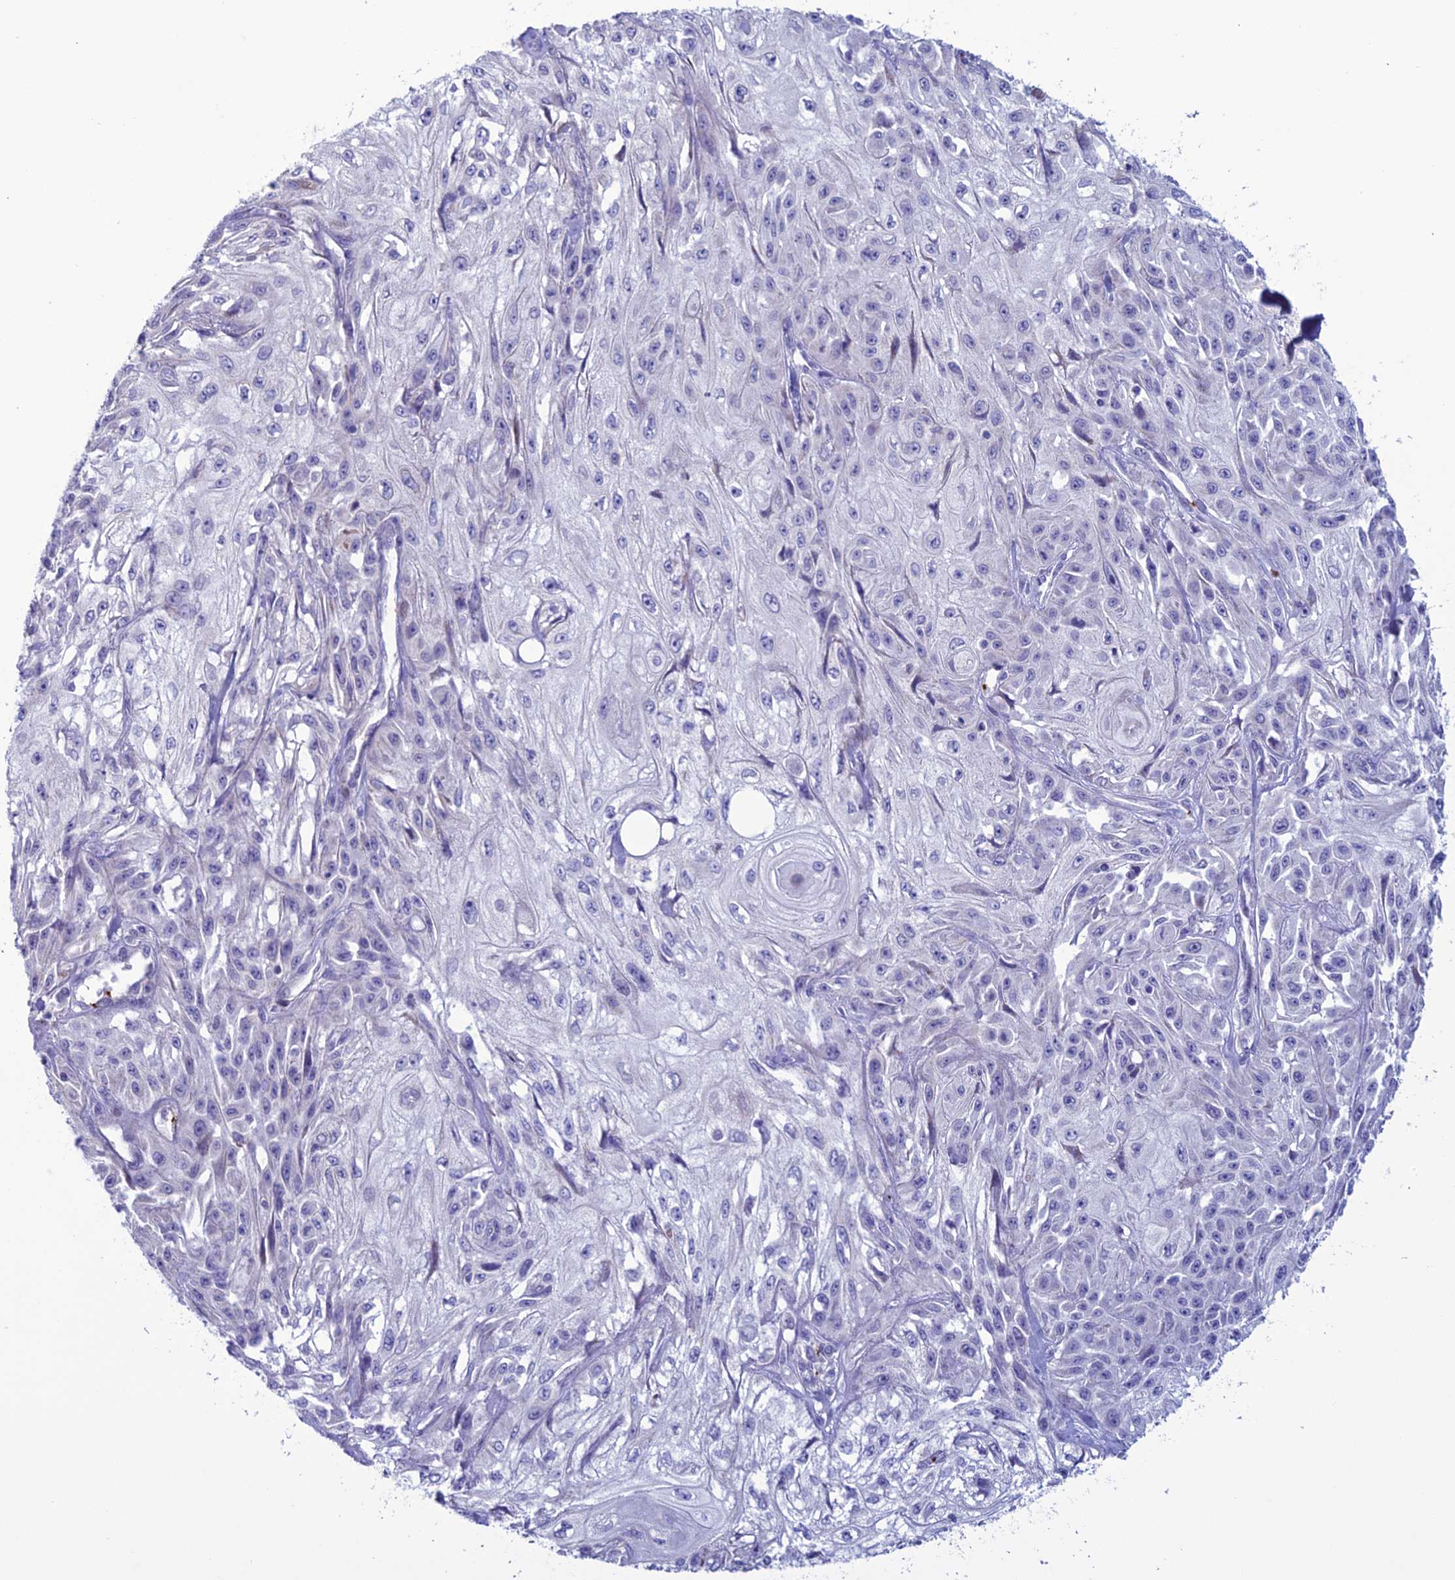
{"staining": {"intensity": "negative", "quantity": "none", "location": "none"}, "tissue": "skin cancer", "cell_type": "Tumor cells", "image_type": "cancer", "snomed": [{"axis": "morphology", "description": "Squamous cell carcinoma, NOS"}, {"axis": "morphology", "description": "Squamous cell carcinoma, metastatic, NOS"}, {"axis": "topography", "description": "Skin"}, {"axis": "topography", "description": "Lymph node"}], "caption": "A histopathology image of human skin cancer (metastatic squamous cell carcinoma) is negative for staining in tumor cells.", "gene": "C21orf140", "patient": {"sex": "male", "age": 75}}